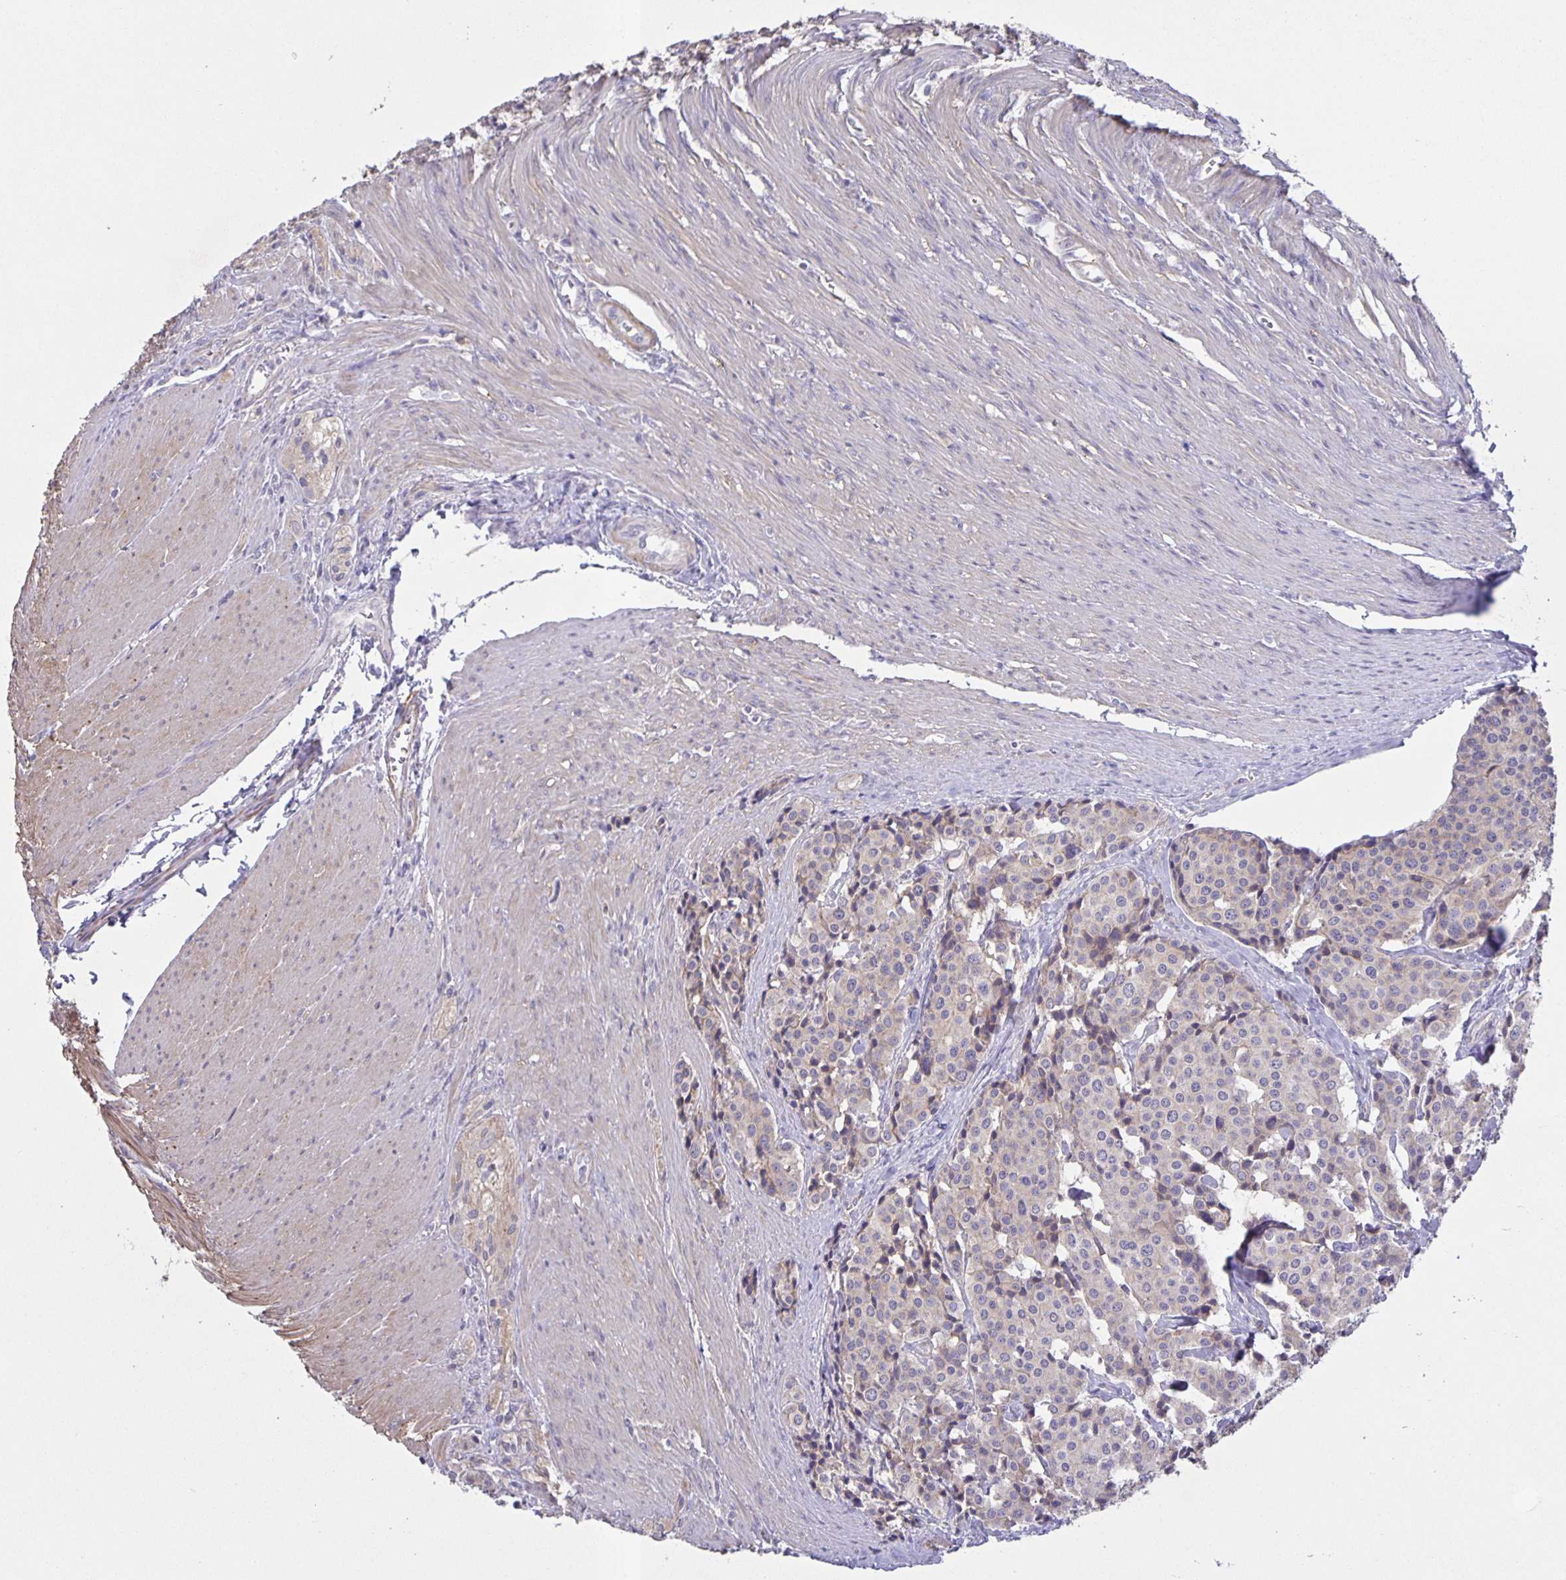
{"staining": {"intensity": "negative", "quantity": "none", "location": "none"}, "tissue": "carcinoid", "cell_type": "Tumor cells", "image_type": "cancer", "snomed": [{"axis": "morphology", "description": "Carcinoid, malignant, NOS"}, {"axis": "topography", "description": "Small intestine"}], "caption": "This is an immunohistochemistry histopathology image of carcinoid. There is no positivity in tumor cells.", "gene": "SRCIN1", "patient": {"sex": "male", "age": 73}}